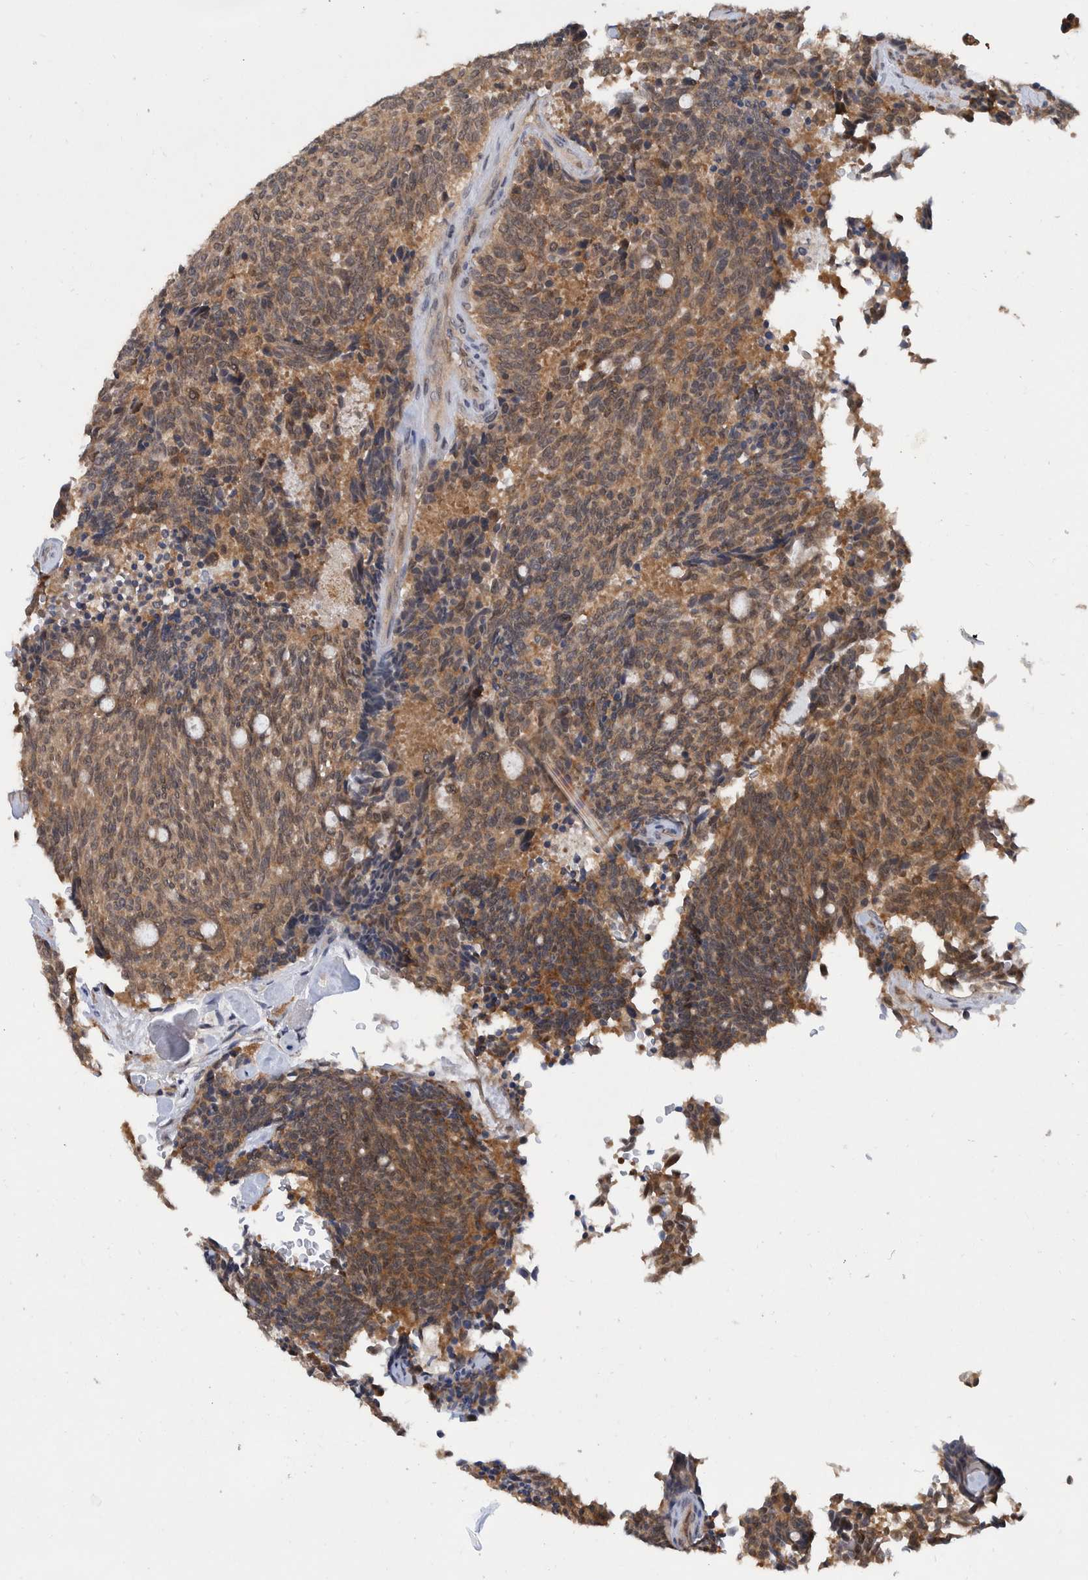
{"staining": {"intensity": "weak", "quantity": ">75%", "location": "cytoplasmic/membranous"}, "tissue": "carcinoid", "cell_type": "Tumor cells", "image_type": "cancer", "snomed": [{"axis": "morphology", "description": "Carcinoid, malignant, NOS"}, {"axis": "topography", "description": "Pancreas"}], "caption": "Immunohistochemistry (DAB (3,3'-diaminobenzidine)) staining of carcinoid (malignant) shows weak cytoplasmic/membranous protein expression in approximately >75% of tumor cells.", "gene": "PLPBP", "patient": {"sex": "female", "age": 54}}